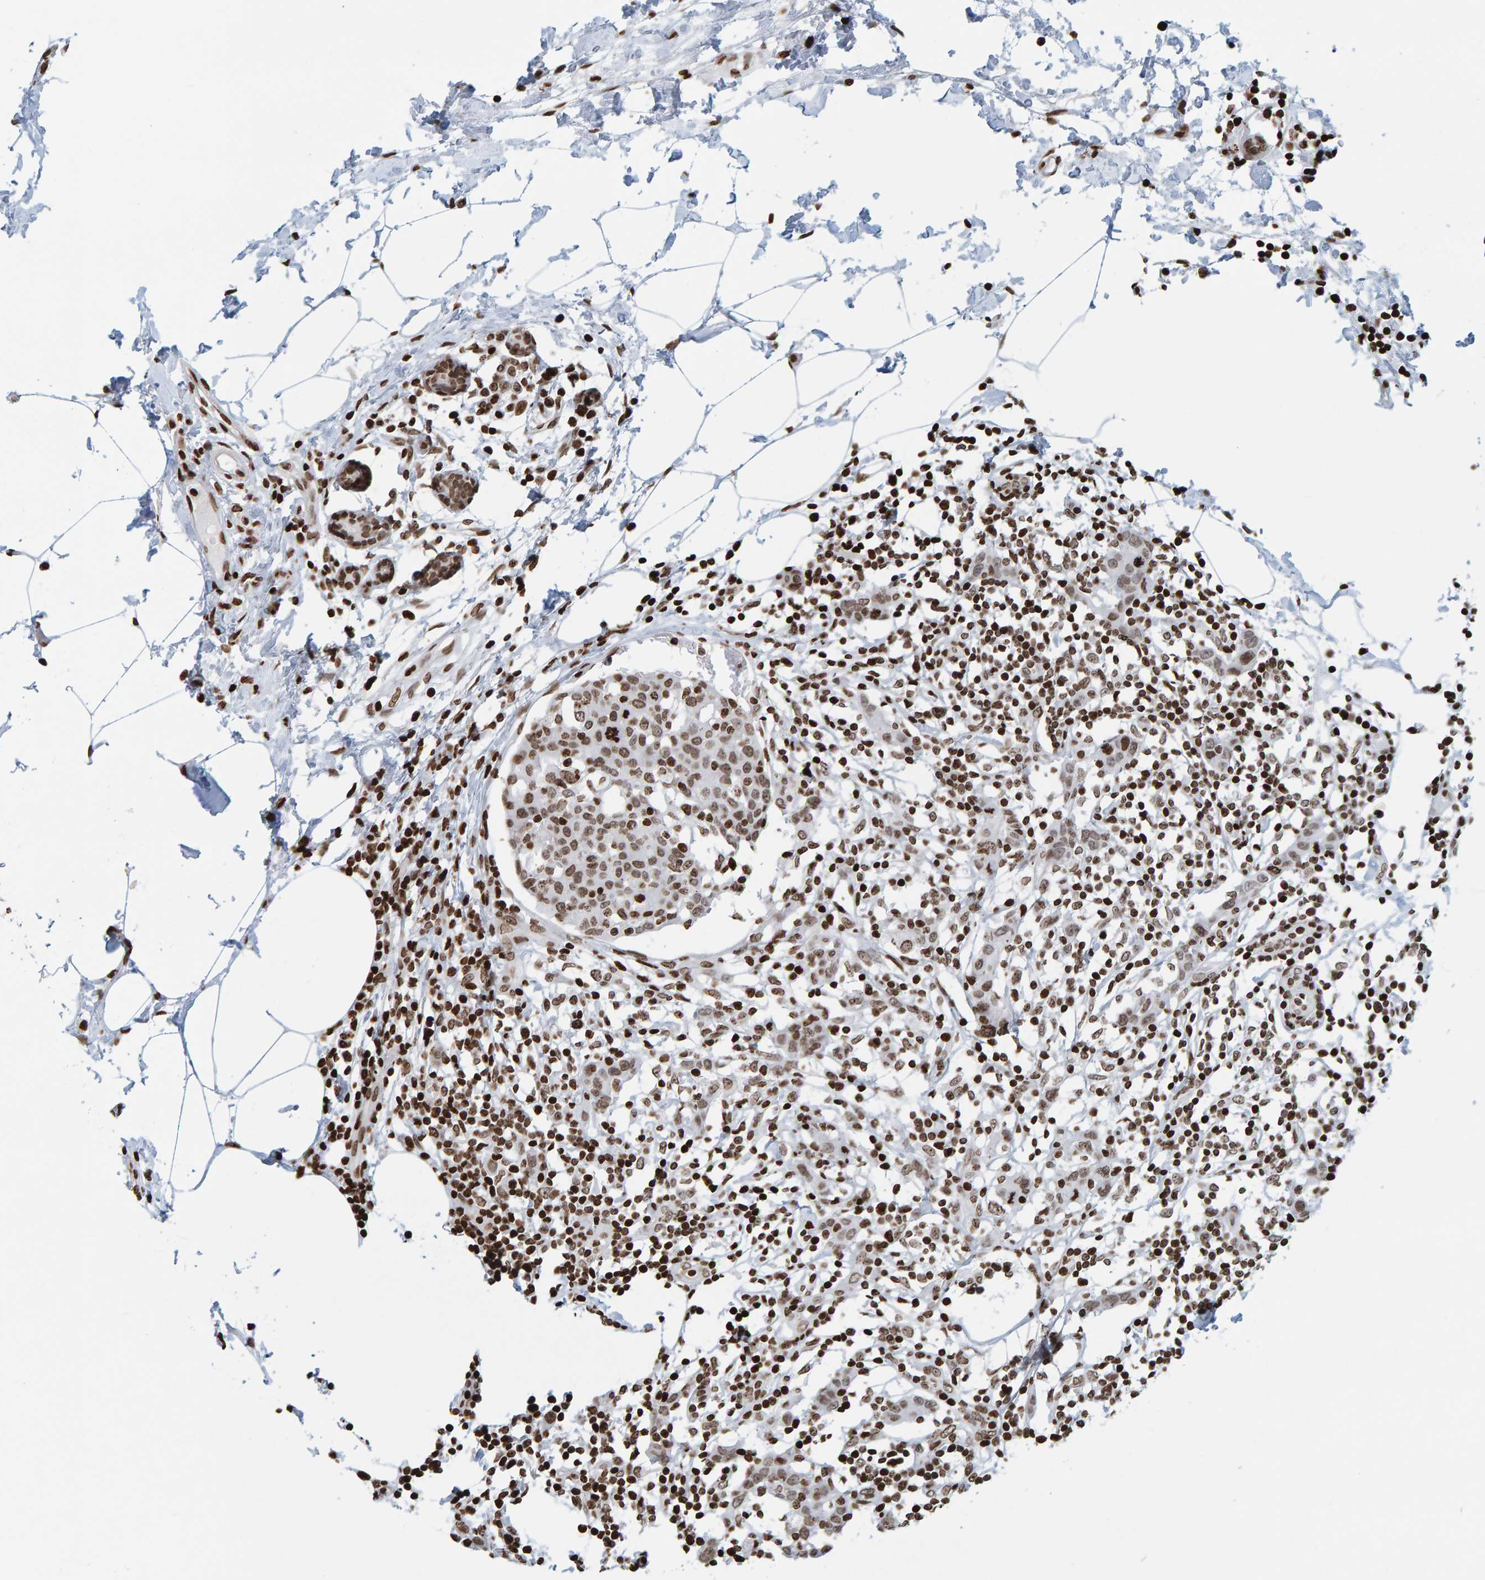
{"staining": {"intensity": "moderate", "quantity": ">75%", "location": "nuclear"}, "tissue": "breast cancer", "cell_type": "Tumor cells", "image_type": "cancer", "snomed": [{"axis": "morphology", "description": "Normal tissue, NOS"}, {"axis": "morphology", "description": "Duct carcinoma"}, {"axis": "topography", "description": "Breast"}], "caption": "A high-resolution micrograph shows immunohistochemistry (IHC) staining of breast invasive ductal carcinoma, which displays moderate nuclear positivity in about >75% of tumor cells.", "gene": "BRF2", "patient": {"sex": "female", "age": 37}}